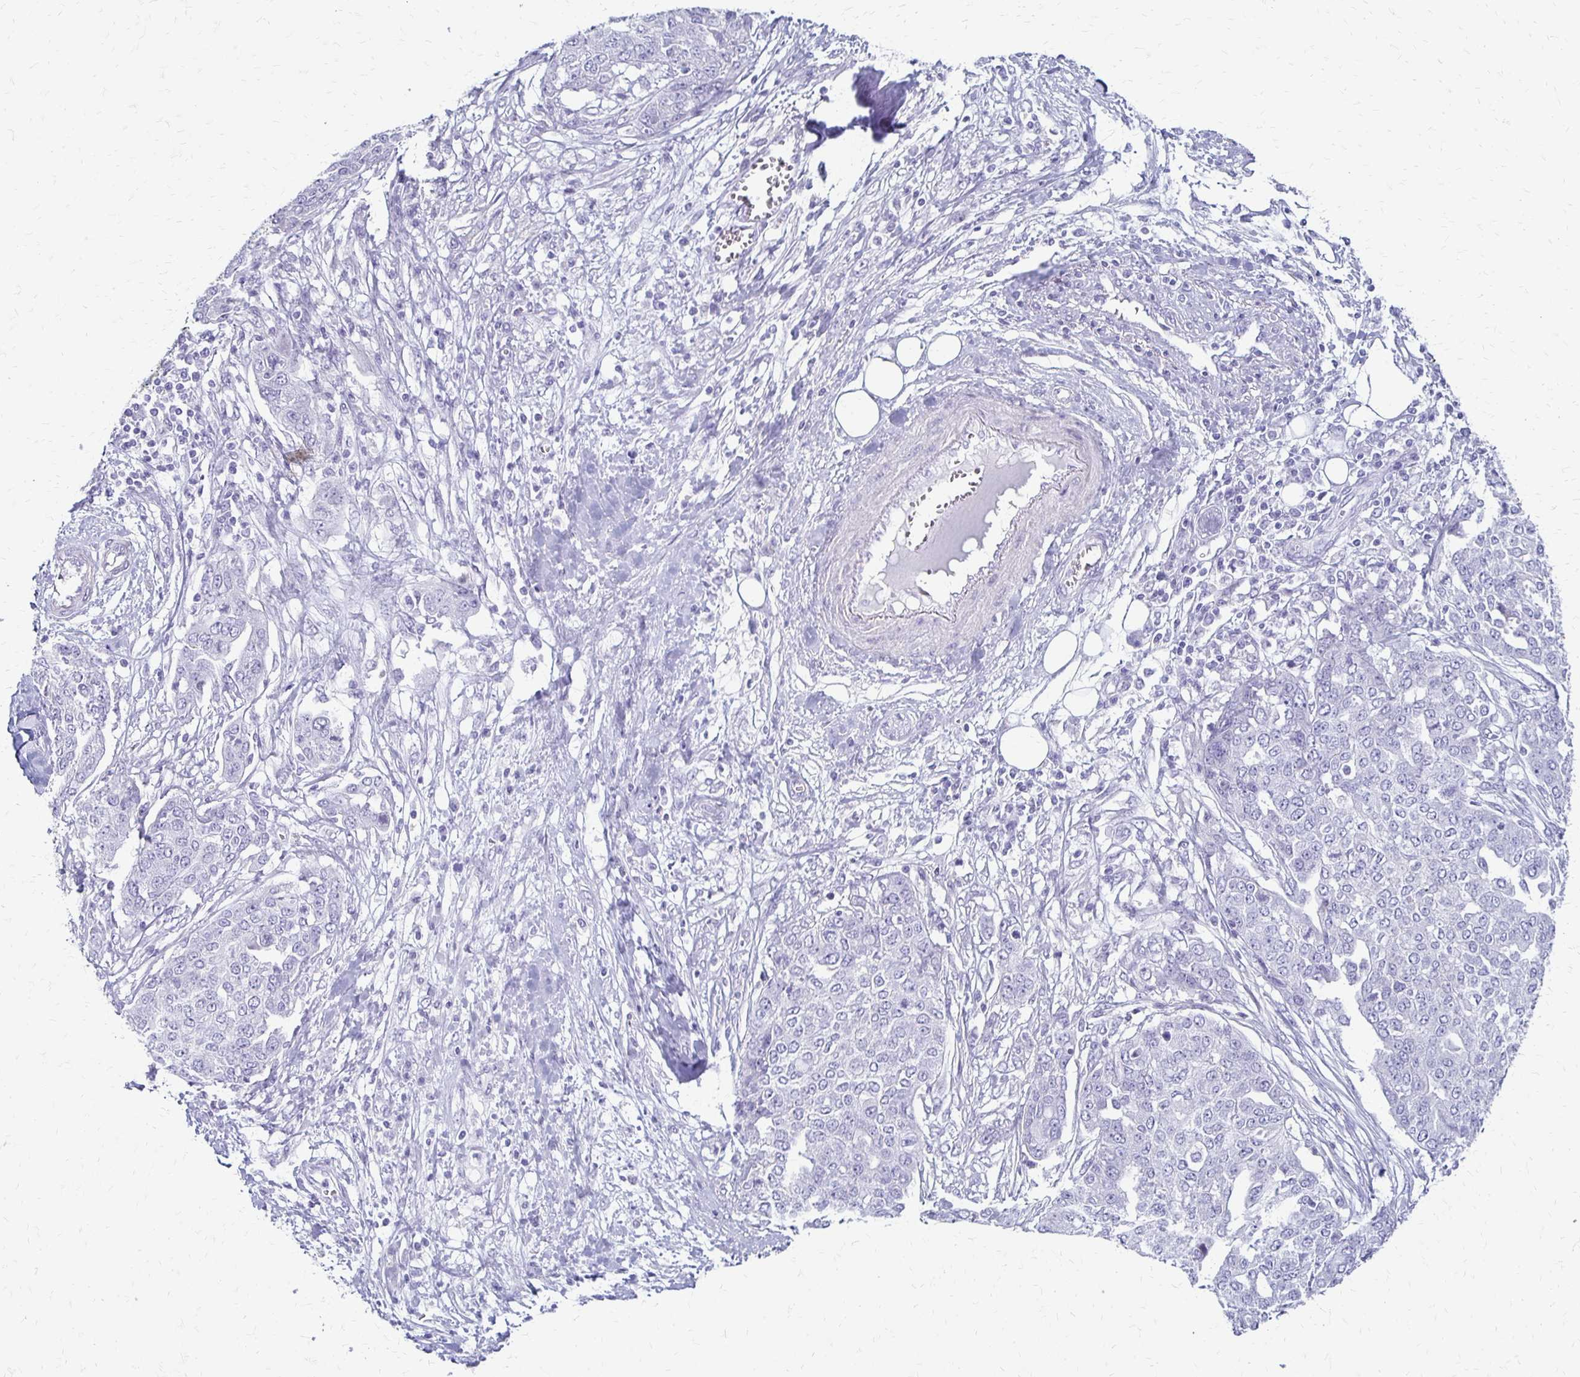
{"staining": {"intensity": "negative", "quantity": "none", "location": "none"}, "tissue": "ovarian cancer", "cell_type": "Tumor cells", "image_type": "cancer", "snomed": [{"axis": "morphology", "description": "Cystadenocarcinoma, serous, NOS"}, {"axis": "topography", "description": "Soft tissue"}, {"axis": "topography", "description": "Ovary"}], "caption": "Immunohistochemistry (IHC) micrograph of human ovarian cancer (serous cystadenocarcinoma) stained for a protein (brown), which reveals no expression in tumor cells.", "gene": "IVL", "patient": {"sex": "female", "age": 57}}